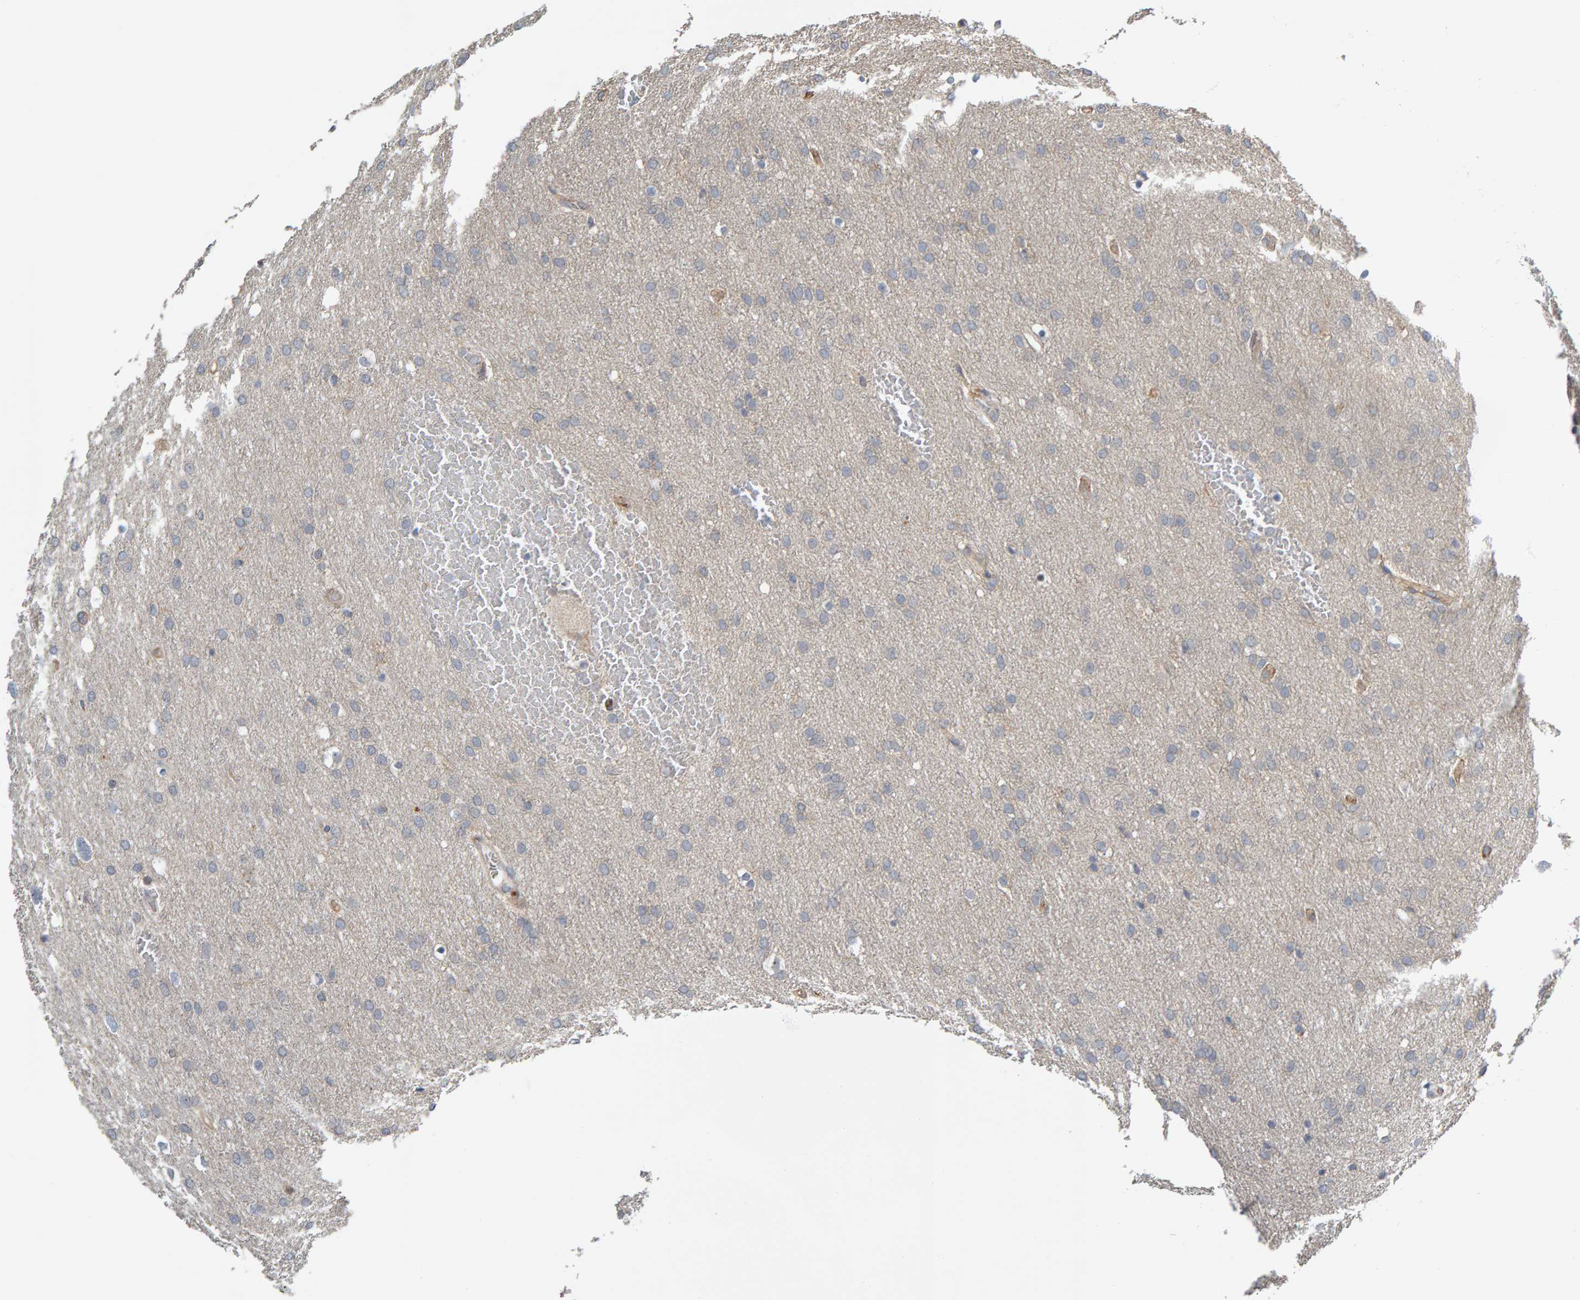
{"staining": {"intensity": "negative", "quantity": "none", "location": "none"}, "tissue": "glioma", "cell_type": "Tumor cells", "image_type": "cancer", "snomed": [{"axis": "morphology", "description": "Glioma, malignant, Low grade"}, {"axis": "topography", "description": "Brain"}], "caption": "Tumor cells show no significant protein staining in low-grade glioma (malignant). (DAB immunohistochemistry (IHC), high magnification).", "gene": "ZNF160", "patient": {"sex": "female", "age": 37}}